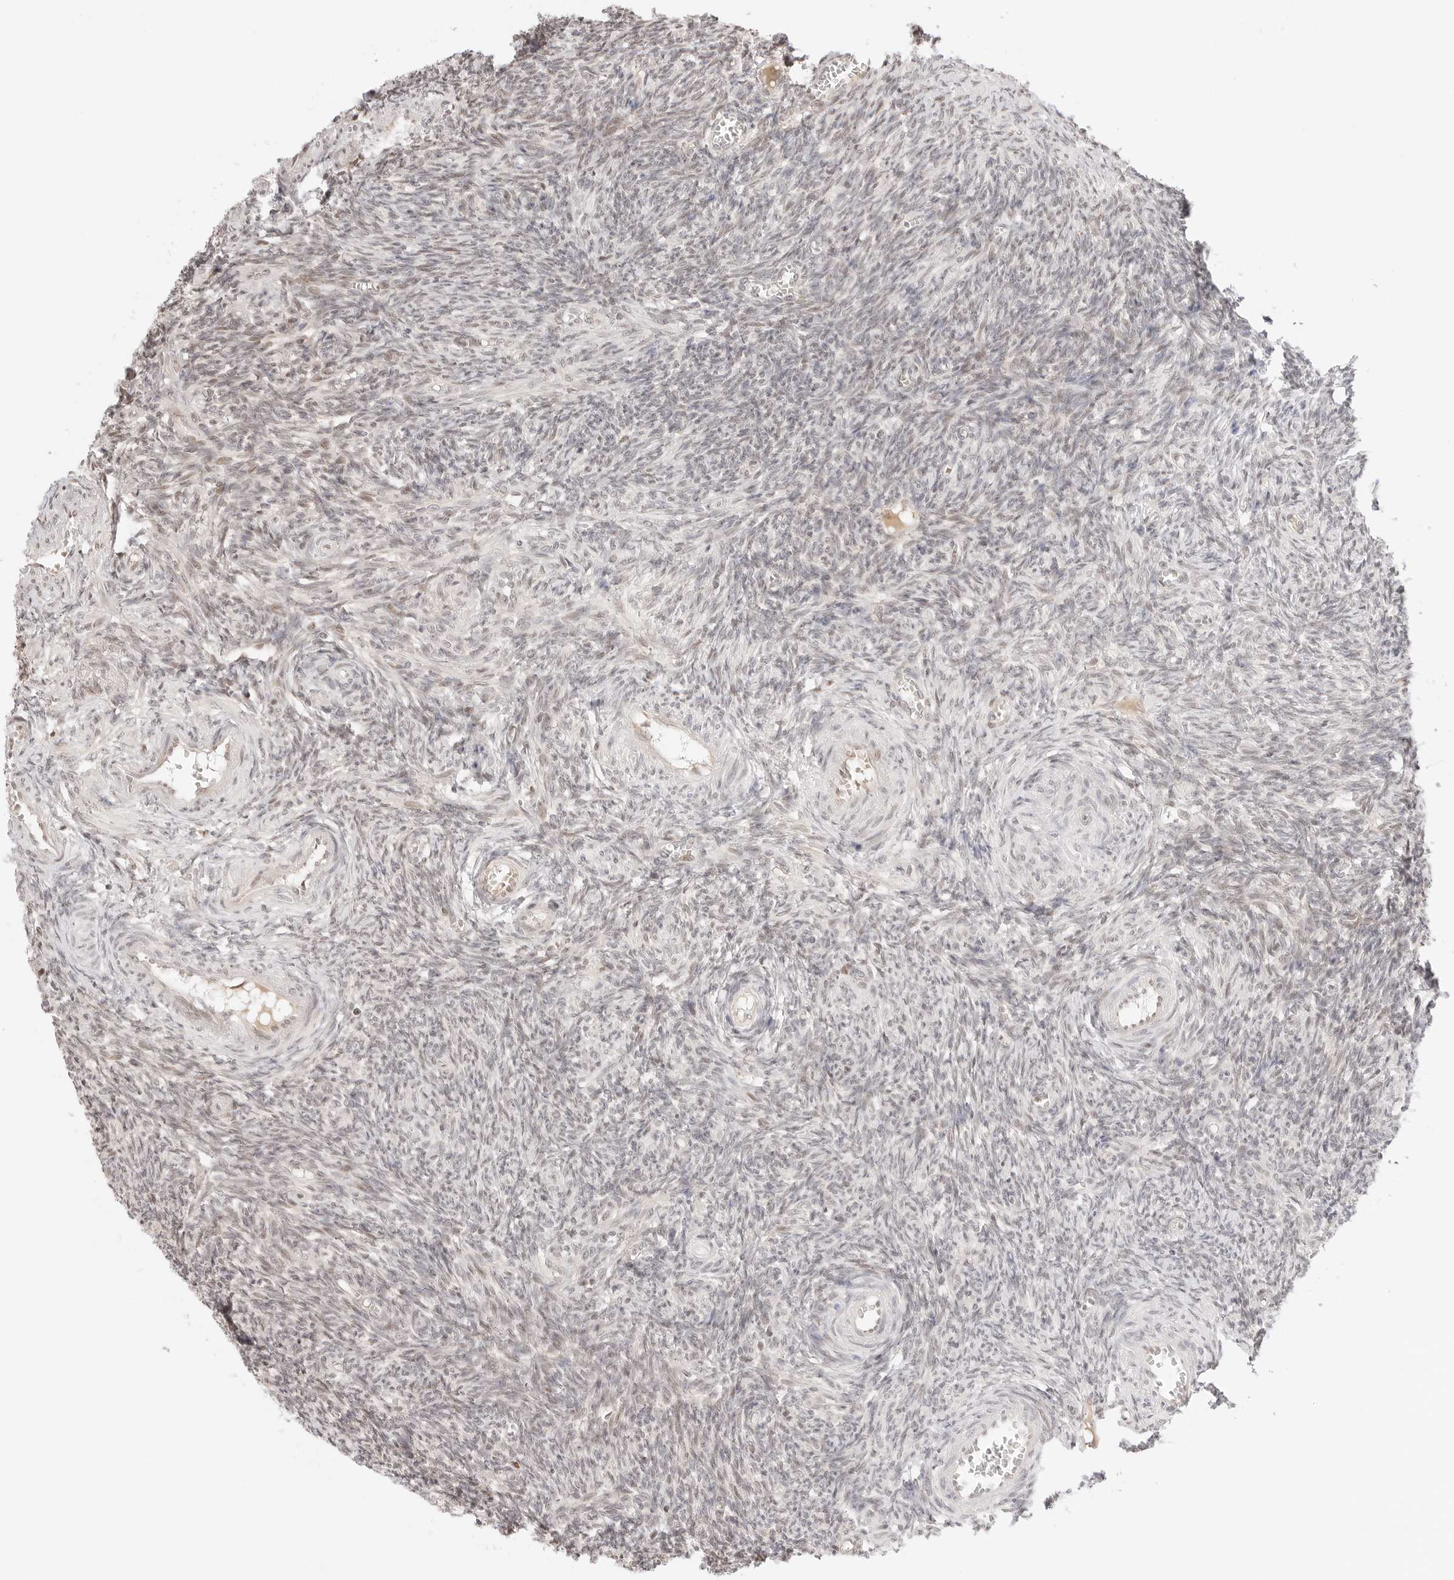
{"staining": {"intensity": "negative", "quantity": "none", "location": "none"}, "tissue": "ovary", "cell_type": "Ovarian stroma cells", "image_type": "normal", "snomed": [{"axis": "morphology", "description": "Normal tissue, NOS"}, {"axis": "topography", "description": "Ovary"}], "caption": "The IHC histopathology image has no significant staining in ovarian stroma cells of ovary.", "gene": "RPS6KL1", "patient": {"sex": "female", "age": 27}}